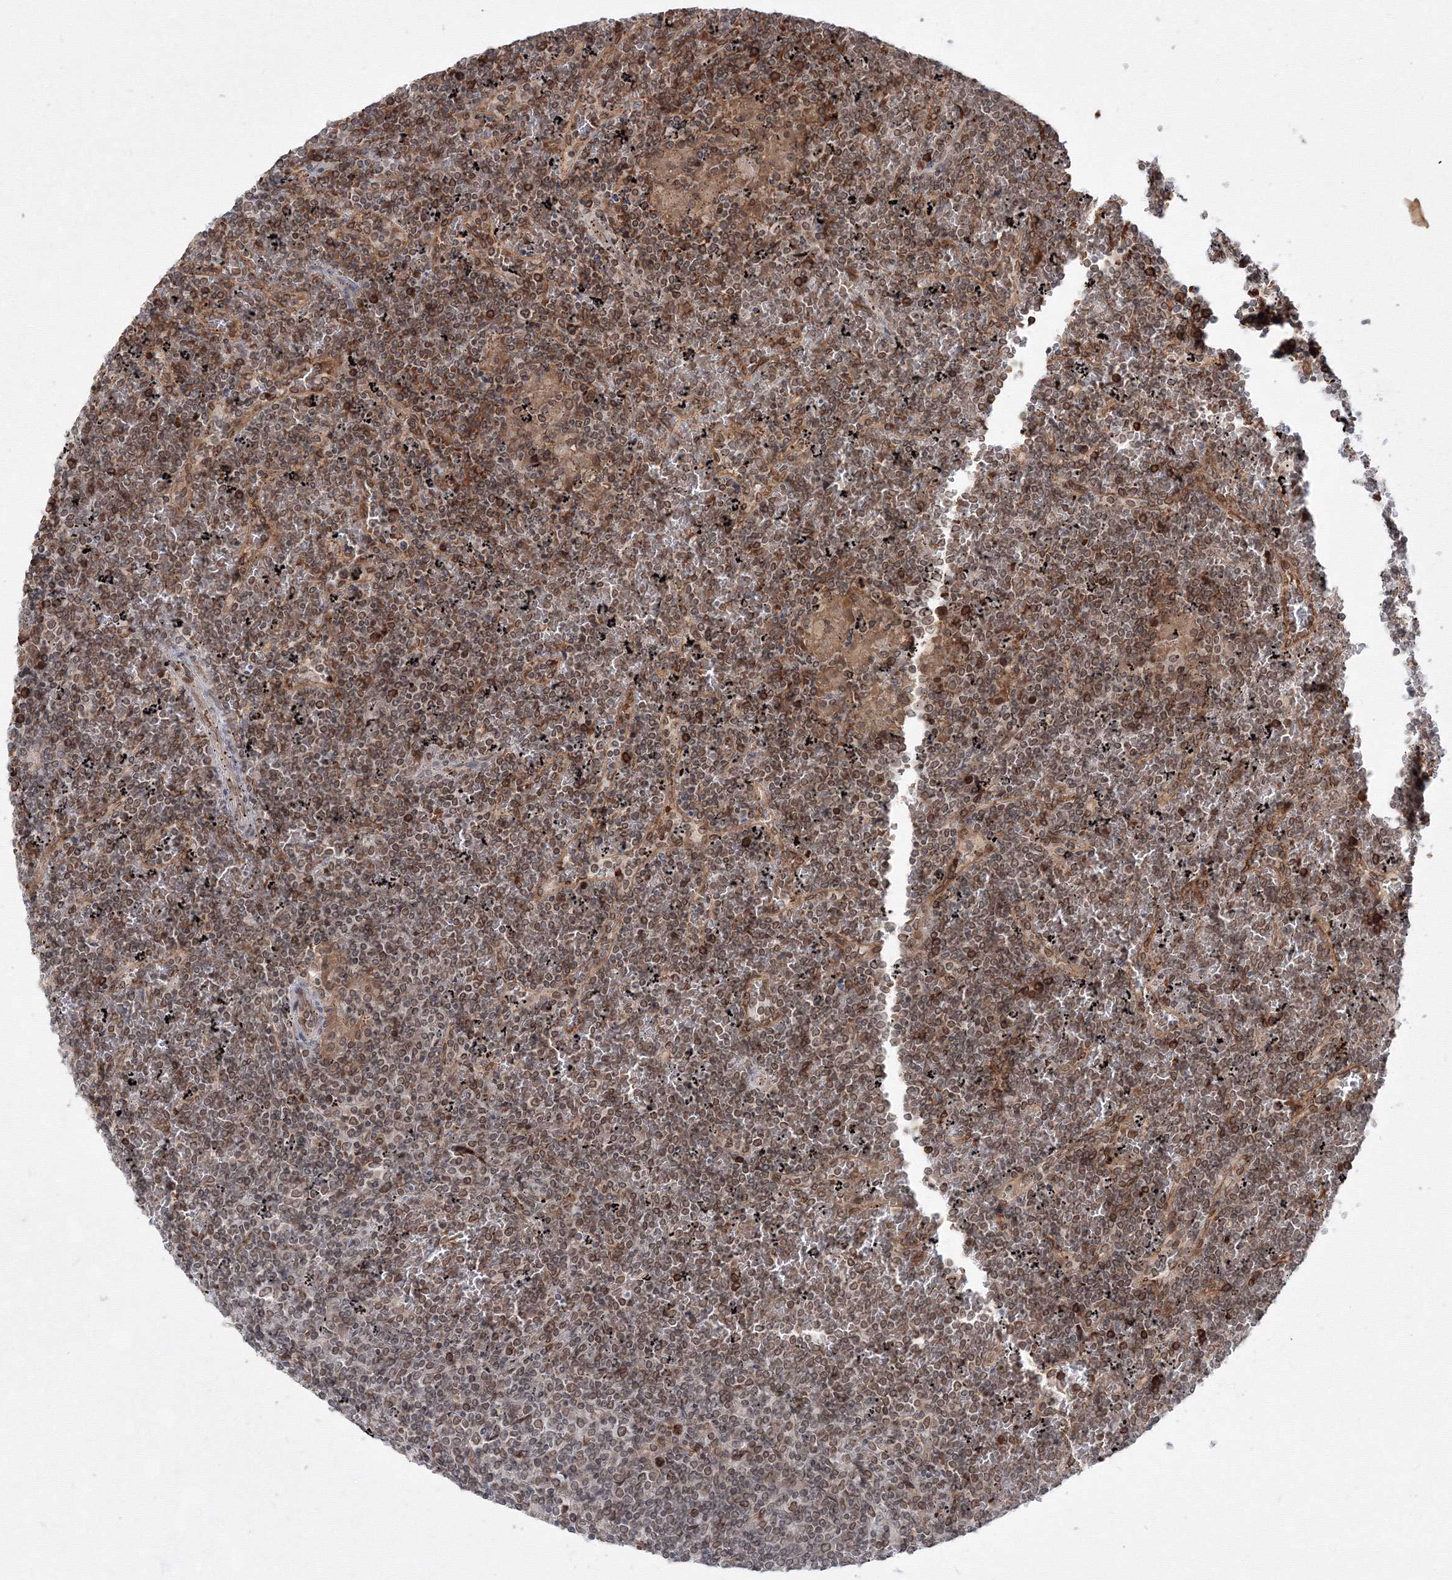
{"staining": {"intensity": "weak", "quantity": "25%-75%", "location": "nuclear"}, "tissue": "lymphoma", "cell_type": "Tumor cells", "image_type": "cancer", "snomed": [{"axis": "morphology", "description": "Malignant lymphoma, non-Hodgkin's type, Low grade"}, {"axis": "topography", "description": "Spleen"}], "caption": "The image exhibits immunohistochemical staining of lymphoma. There is weak nuclear positivity is present in approximately 25%-75% of tumor cells. Ihc stains the protein of interest in brown and the nuclei are stained blue.", "gene": "DNAJB2", "patient": {"sex": "female", "age": 19}}